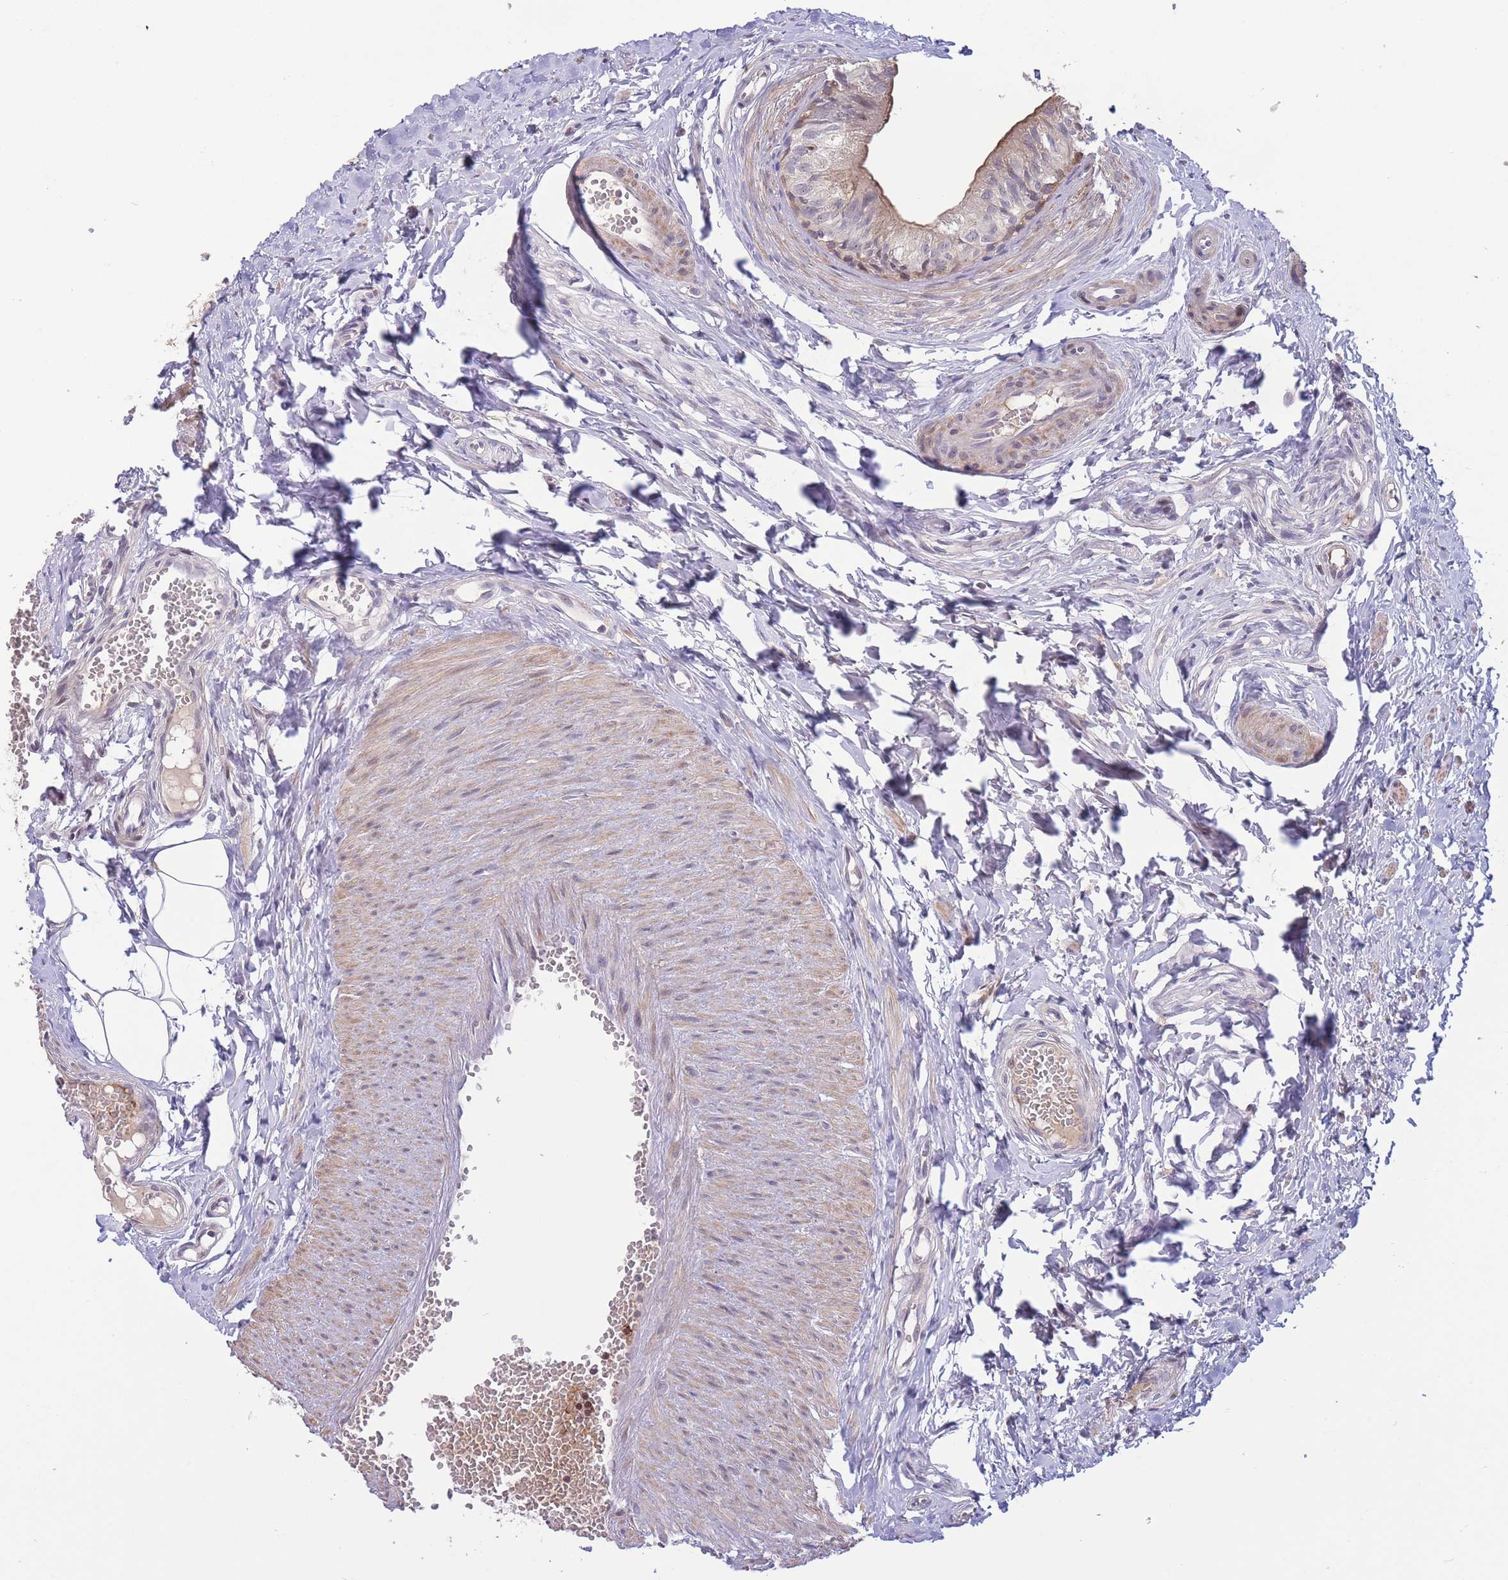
{"staining": {"intensity": "weak", "quantity": "<25%", "location": "cytoplasmic/membranous"}, "tissue": "epididymis", "cell_type": "Glandular cells", "image_type": "normal", "snomed": [{"axis": "morphology", "description": "Normal tissue, NOS"}, {"axis": "topography", "description": "Epididymis"}], "caption": "This is a image of immunohistochemistry staining of normal epididymis, which shows no staining in glandular cells.", "gene": "ZNF304", "patient": {"sex": "male", "age": 37}}